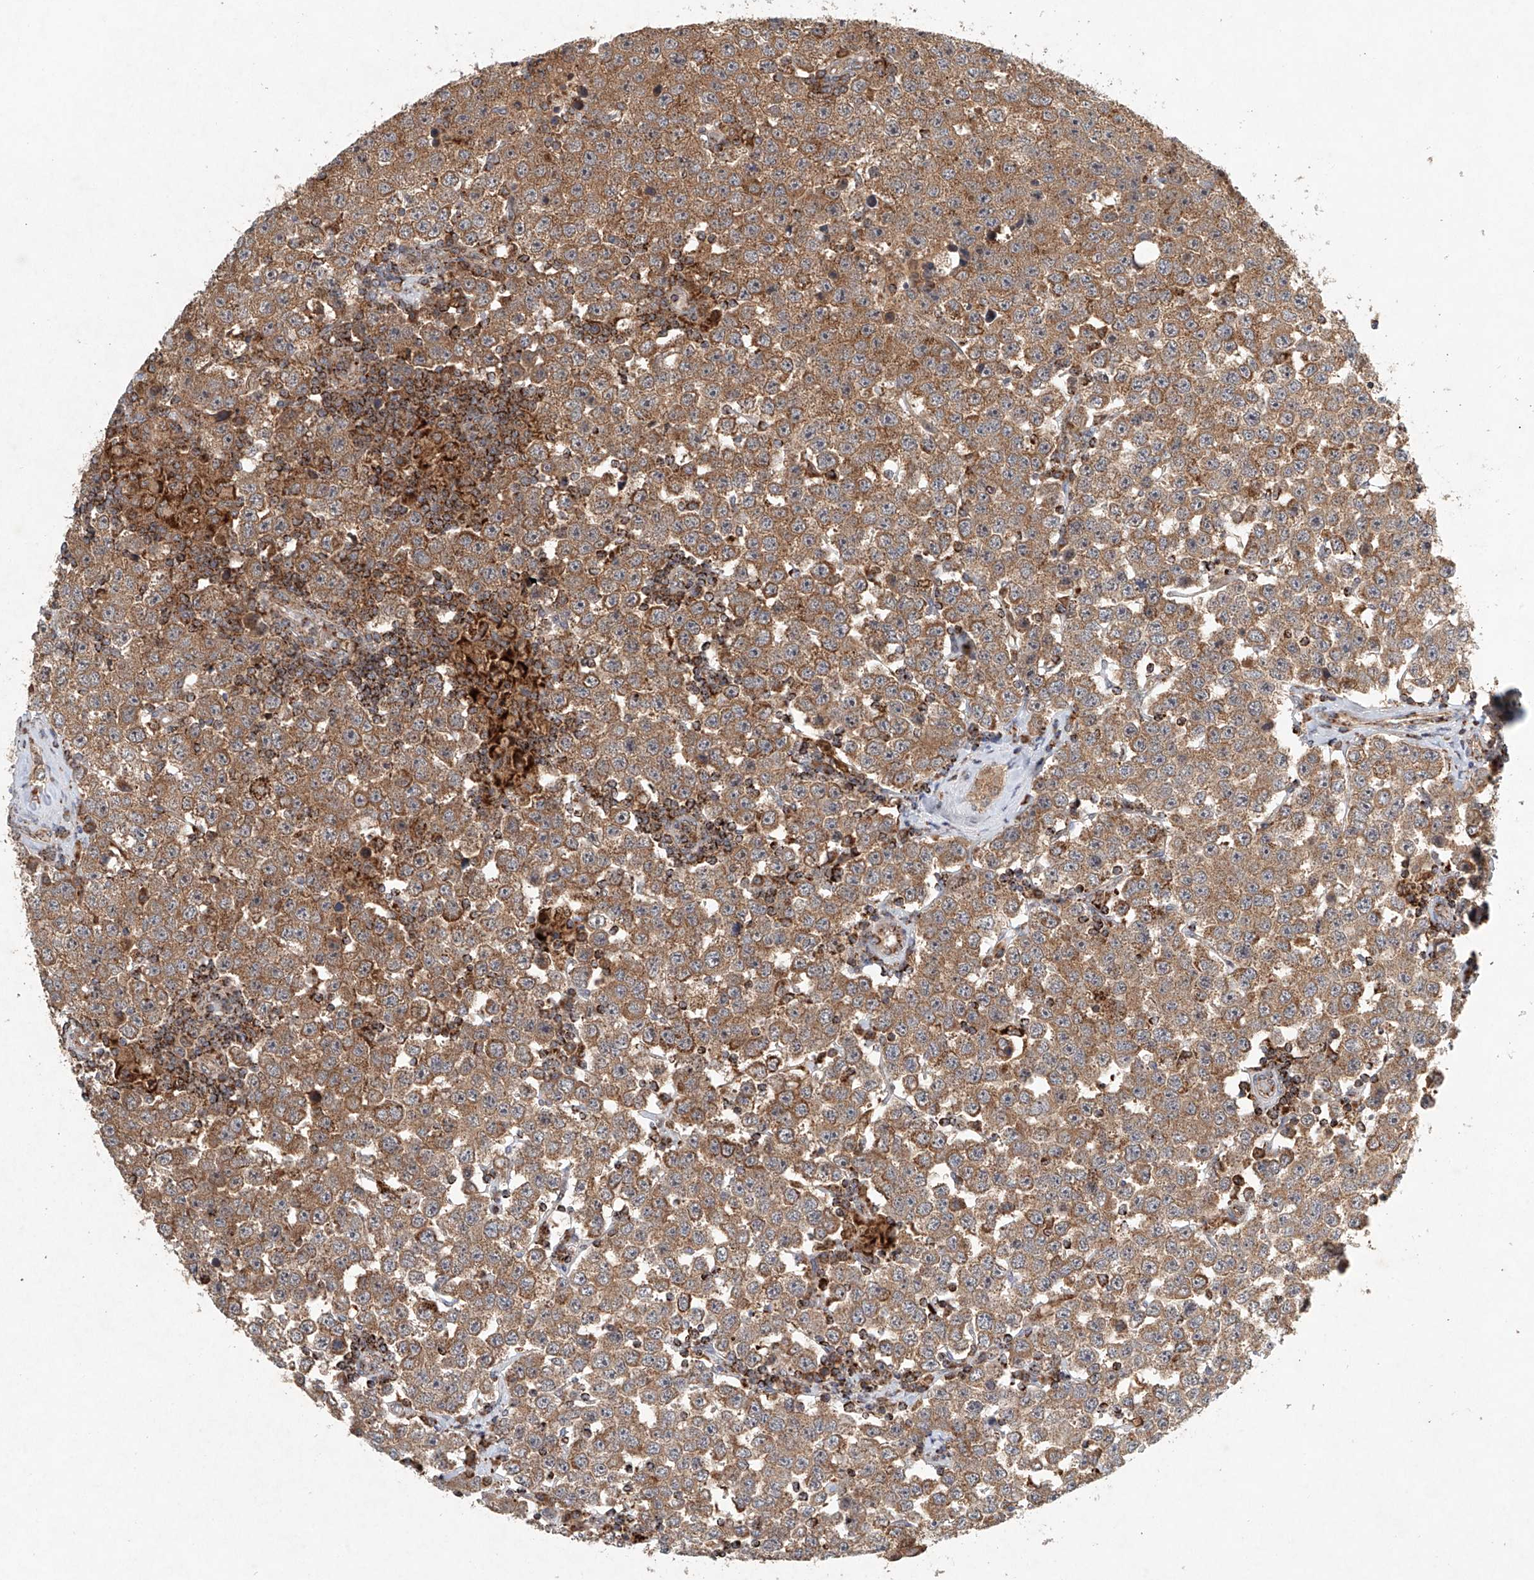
{"staining": {"intensity": "moderate", "quantity": ">75%", "location": "cytoplasmic/membranous"}, "tissue": "testis cancer", "cell_type": "Tumor cells", "image_type": "cancer", "snomed": [{"axis": "morphology", "description": "Seminoma, NOS"}, {"axis": "topography", "description": "Testis"}], "caption": "Immunohistochemical staining of human testis seminoma reveals moderate cytoplasmic/membranous protein staining in approximately >75% of tumor cells.", "gene": "DCAF11", "patient": {"sex": "male", "age": 28}}